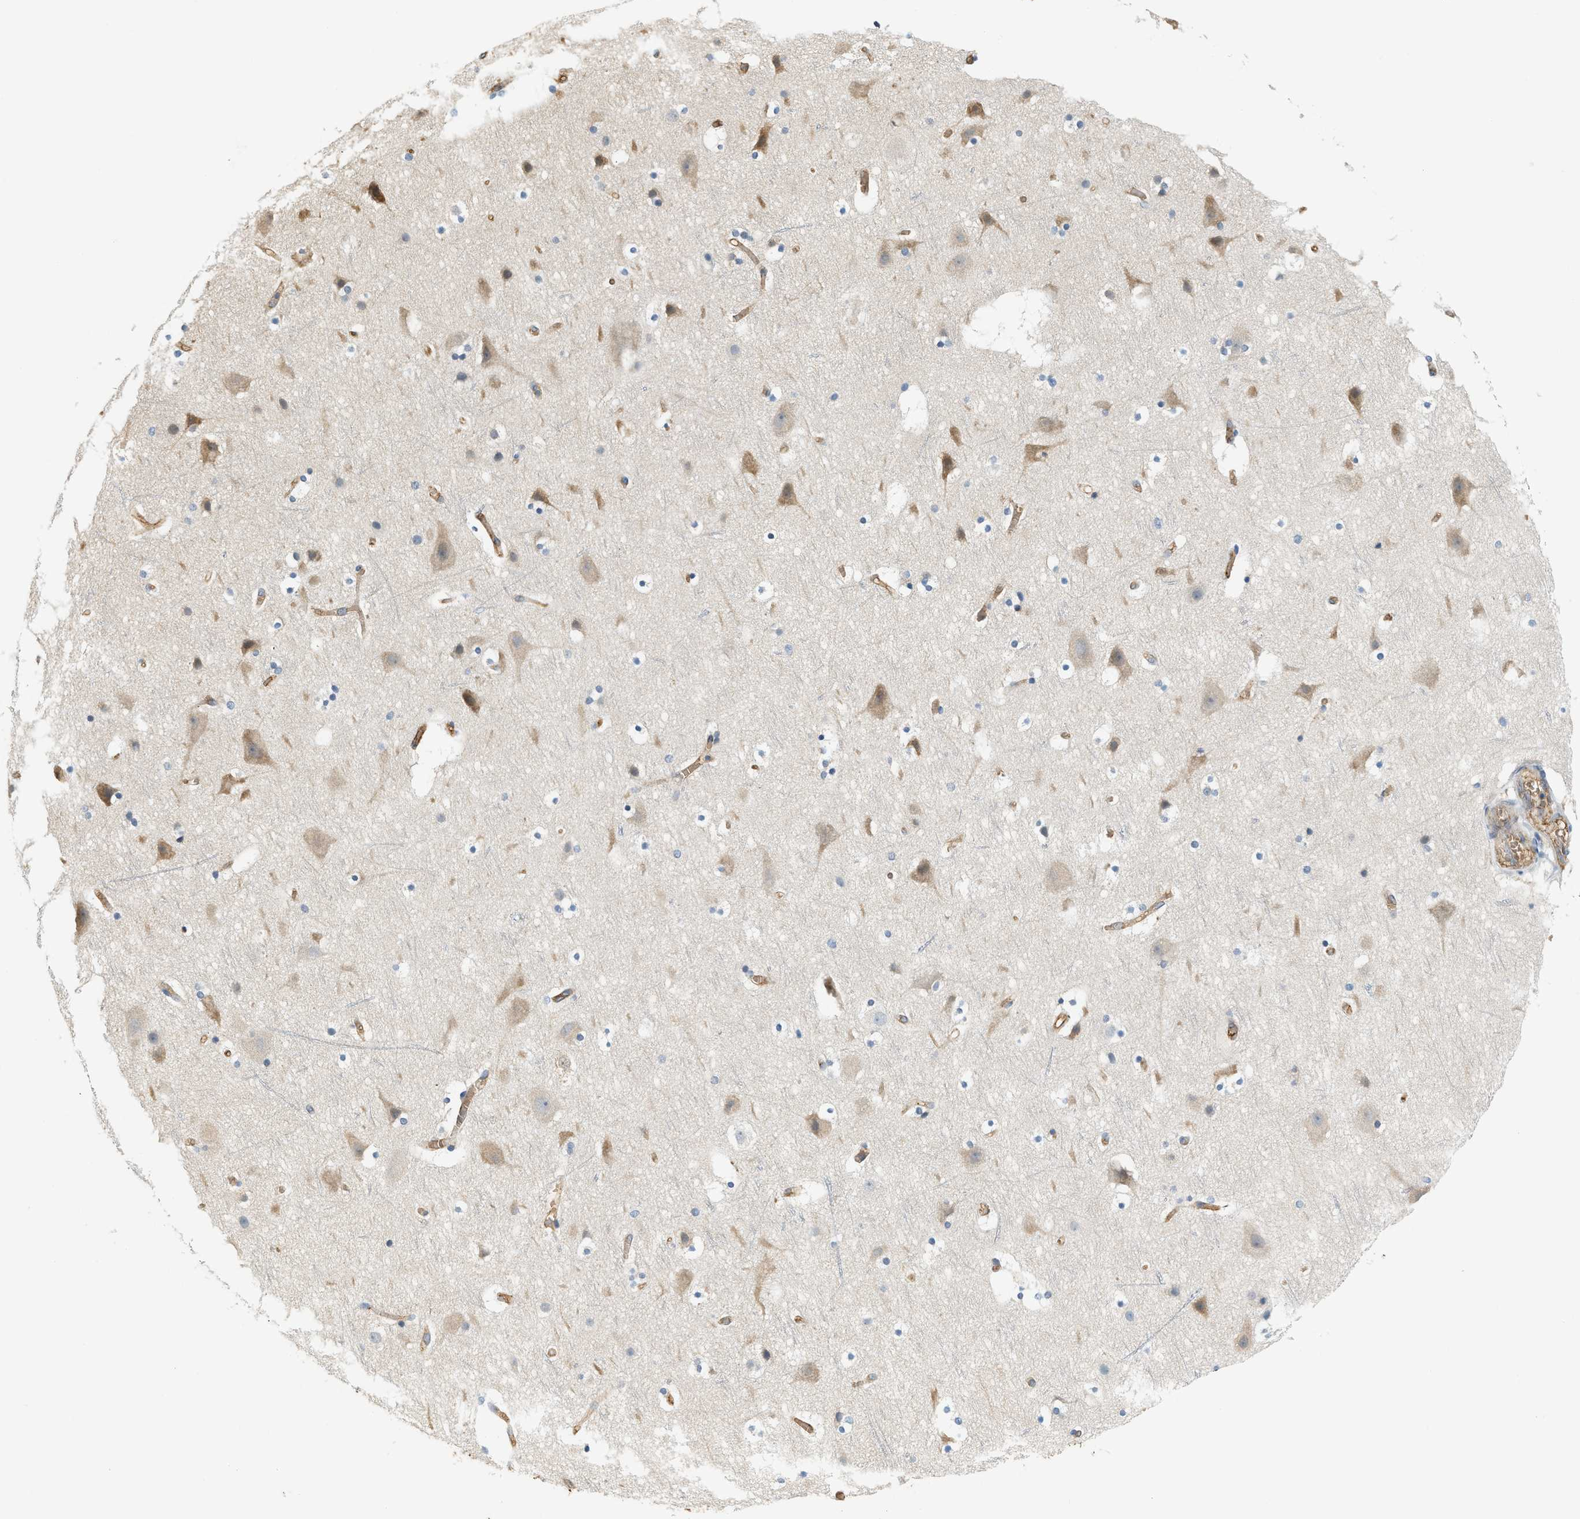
{"staining": {"intensity": "moderate", "quantity": ">75%", "location": "cytoplasmic/membranous"}, "tissue": "cerebral cortex", "cell_type": "Endothelial cells", "image_type": "normal", "snomed": [{"axis": "morphology", "description": "Normal tissue, NOS"}, {"axis": "topography", "description": "Cerebral cortex"}], "caption": "Brown immunohistochemical staining in benign cerebral cortex demonstrates moderate cytoplasmic/membranous expression in about >75% of endothelial cells.", "gene": "CYTH2", "patient": {"sex": "male", "age": 45}}